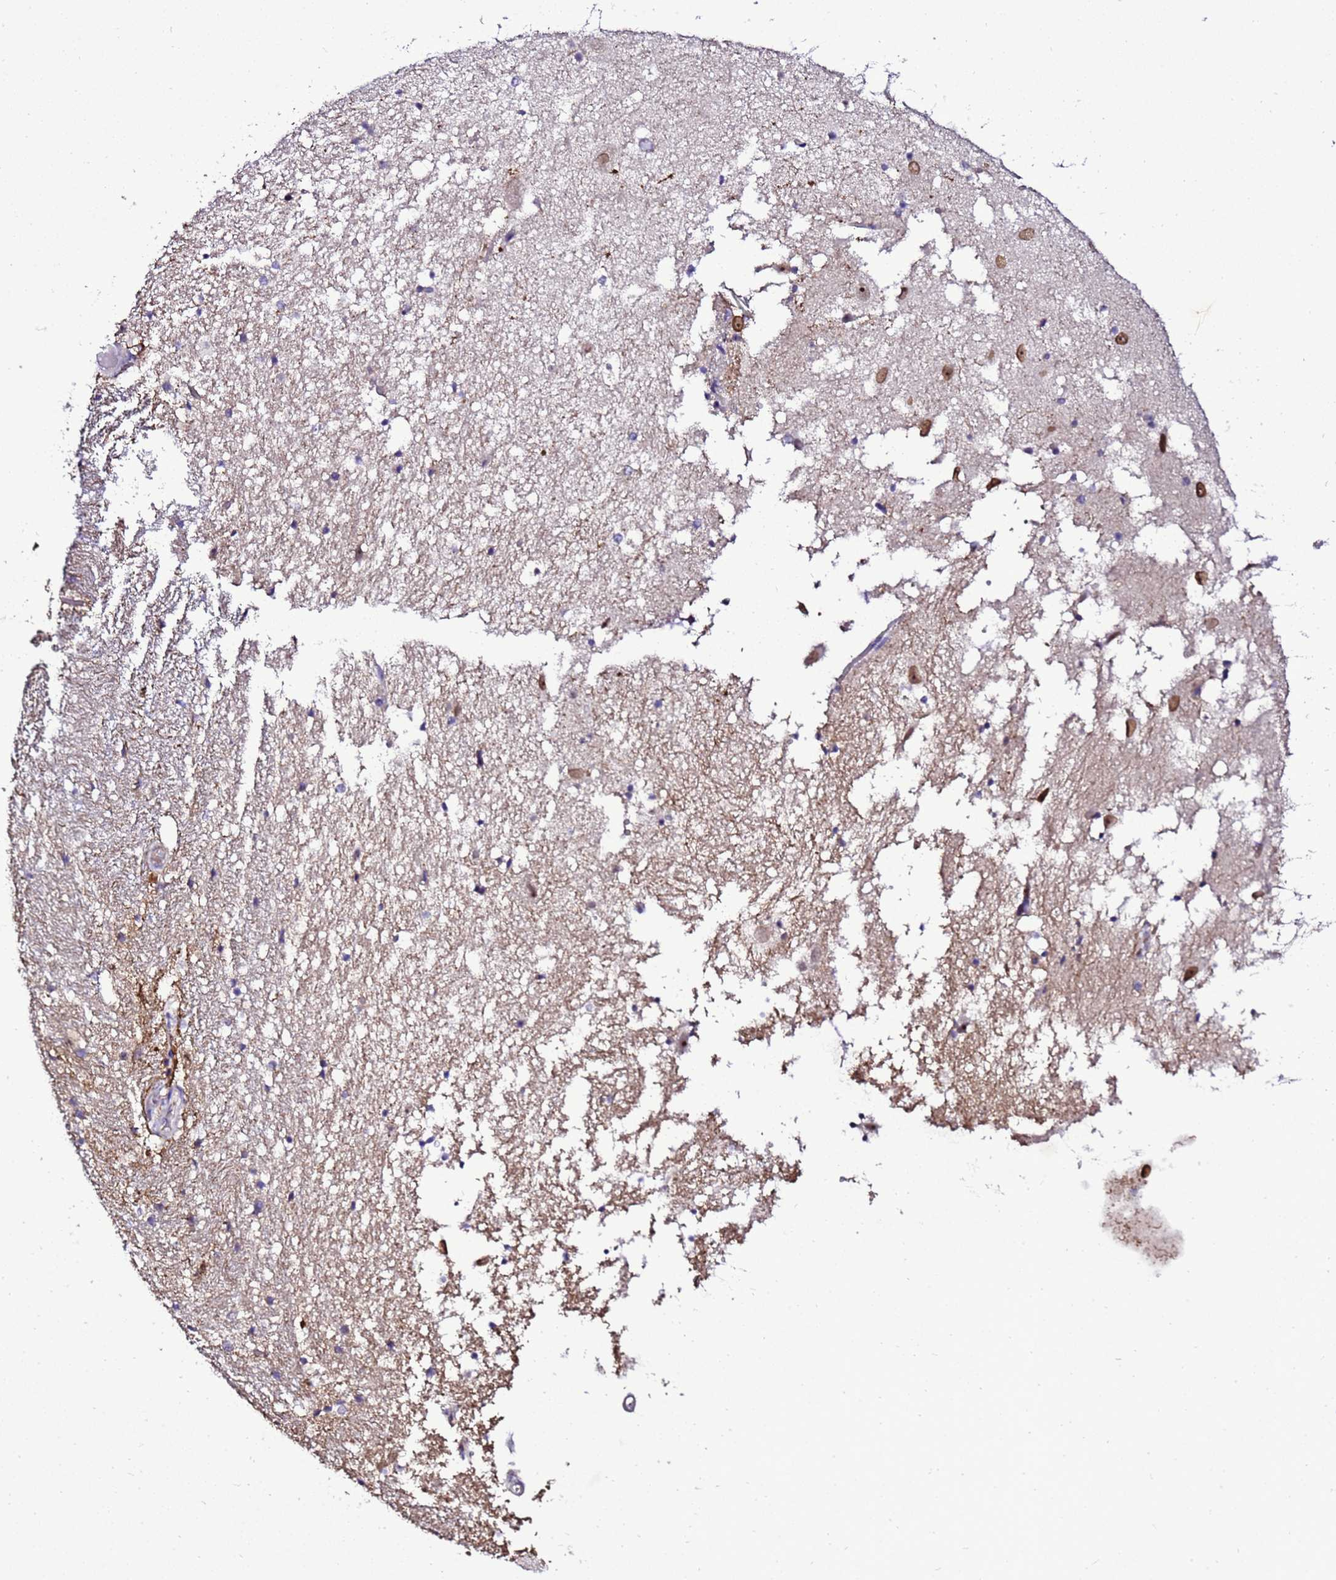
{"staining": {"intensity": "negative", "quantity": "none", "location": "none"}, "tissue": "hippocampus", "cell_type": "Glial cells", "image_type": "normal", "snomed": [{"axis": "morphology", "description": "Normal tissue, NOS"}, {"axis": "topography", "description": "Hippocampus"}], "caption": "A photomicrograph of hippocampus stained for a protein reveals no brown staining in glial cells. Brightfield microscopy of IHC stained with DAB (3,3'-diaminobenzidine) (brown) and hematoxylin (blue), captured at high magnification.", "gene": "C19orf47", "patient": {"sex": "female", "age": 52}}